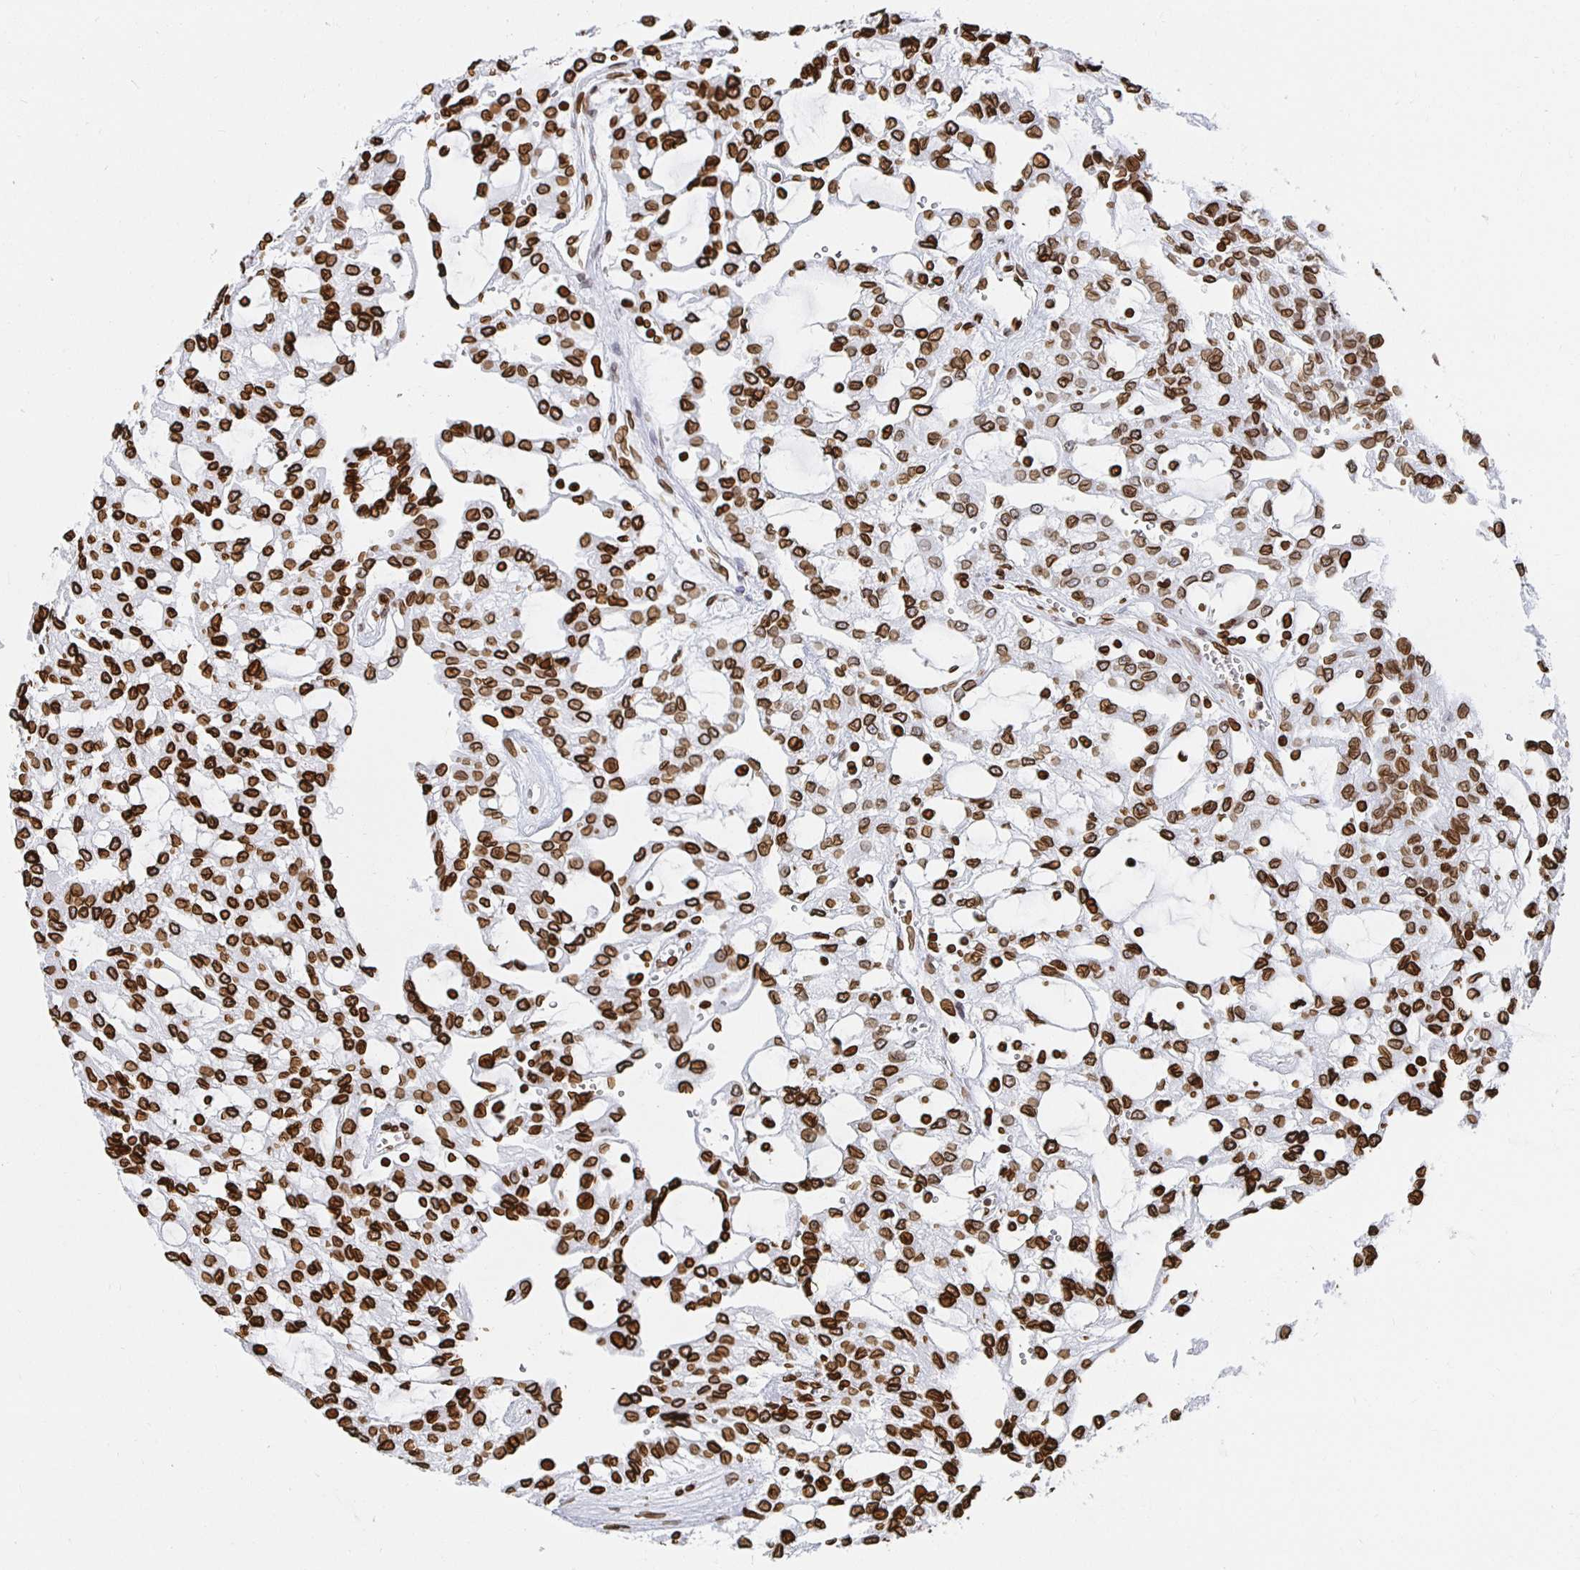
{"staining": {"intensity": "strong", "quantity": ">75%", "location": "cytoplasmic/membranous,nuclear"}, "tissue": "renal cancer", "cell_type": "Tumor cells", "image_type": "cancer", "snomed": [{"axis": "morphology", "description": "Adenocarcinoma, NOS"}, {"axis": "topography", "description": "Kidney"}], "caption": "Protein expression analysis of human renal cancer reveals strong cytoplasmic/membranous and nuclear expression in approximately >75% of tumor cells.", "gene": "LMNB1", "patient": {"sex": "male", "age": 63}}